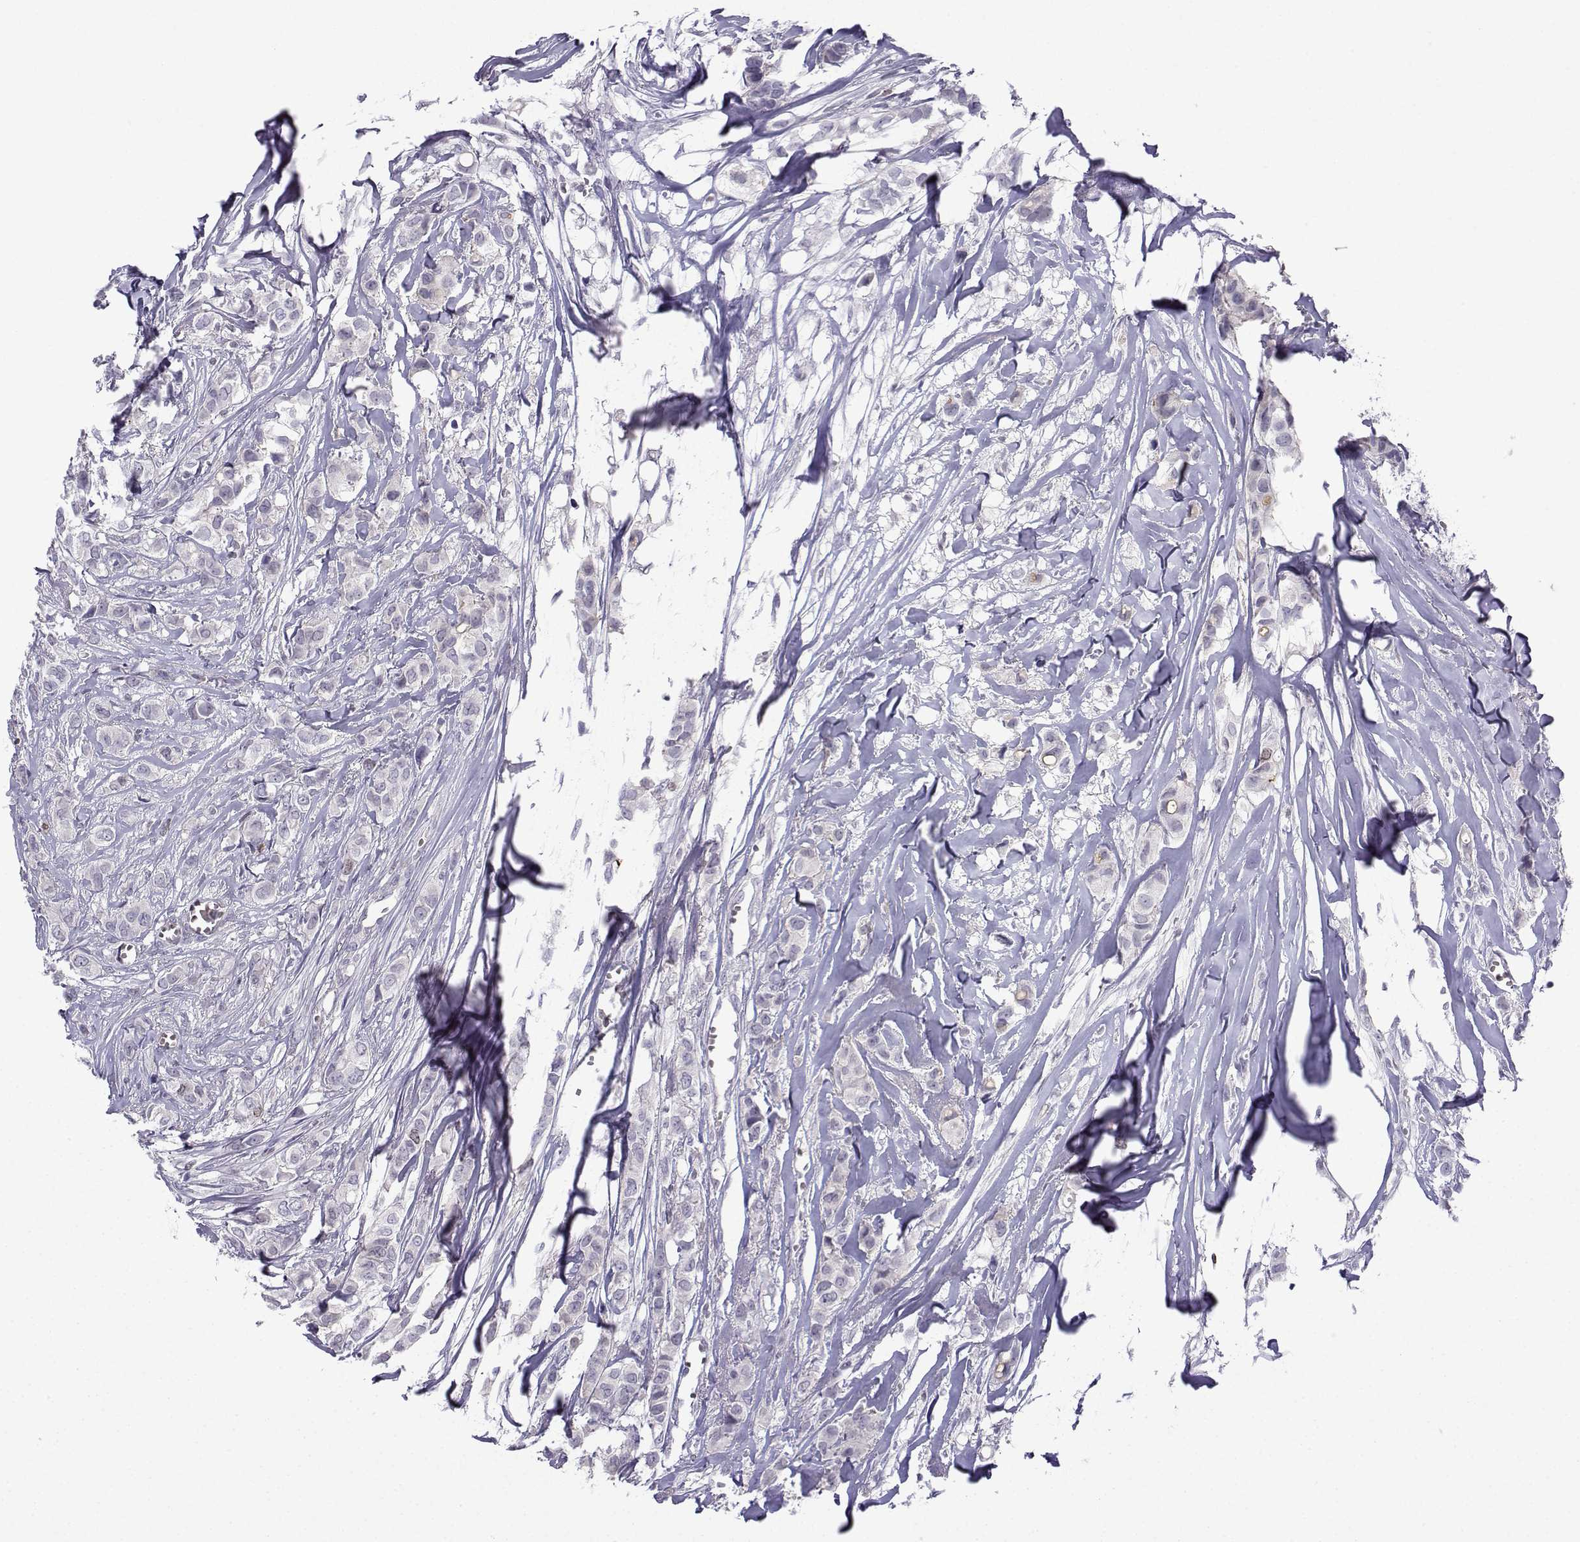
{"staining": {"intensity": "negative", "quantity": "none", "location": "none"}, "tissue": "breast cancer", "cell_type": "Tumor cells", "image_type": "cancer", "snomed": [{"axis": "morphology", "description": "Duct carcinoma"}, {"axis": "topography", "description": "Breast"}], "caption": "High power microscopy photomicrograph of an immunohistochemistry micrograph of invasive ductal carcinoma (breast), revealing no significant positivity in tumor cells.", "gene": "INCENP", "patient": {"sex": "female", "age": 85}}